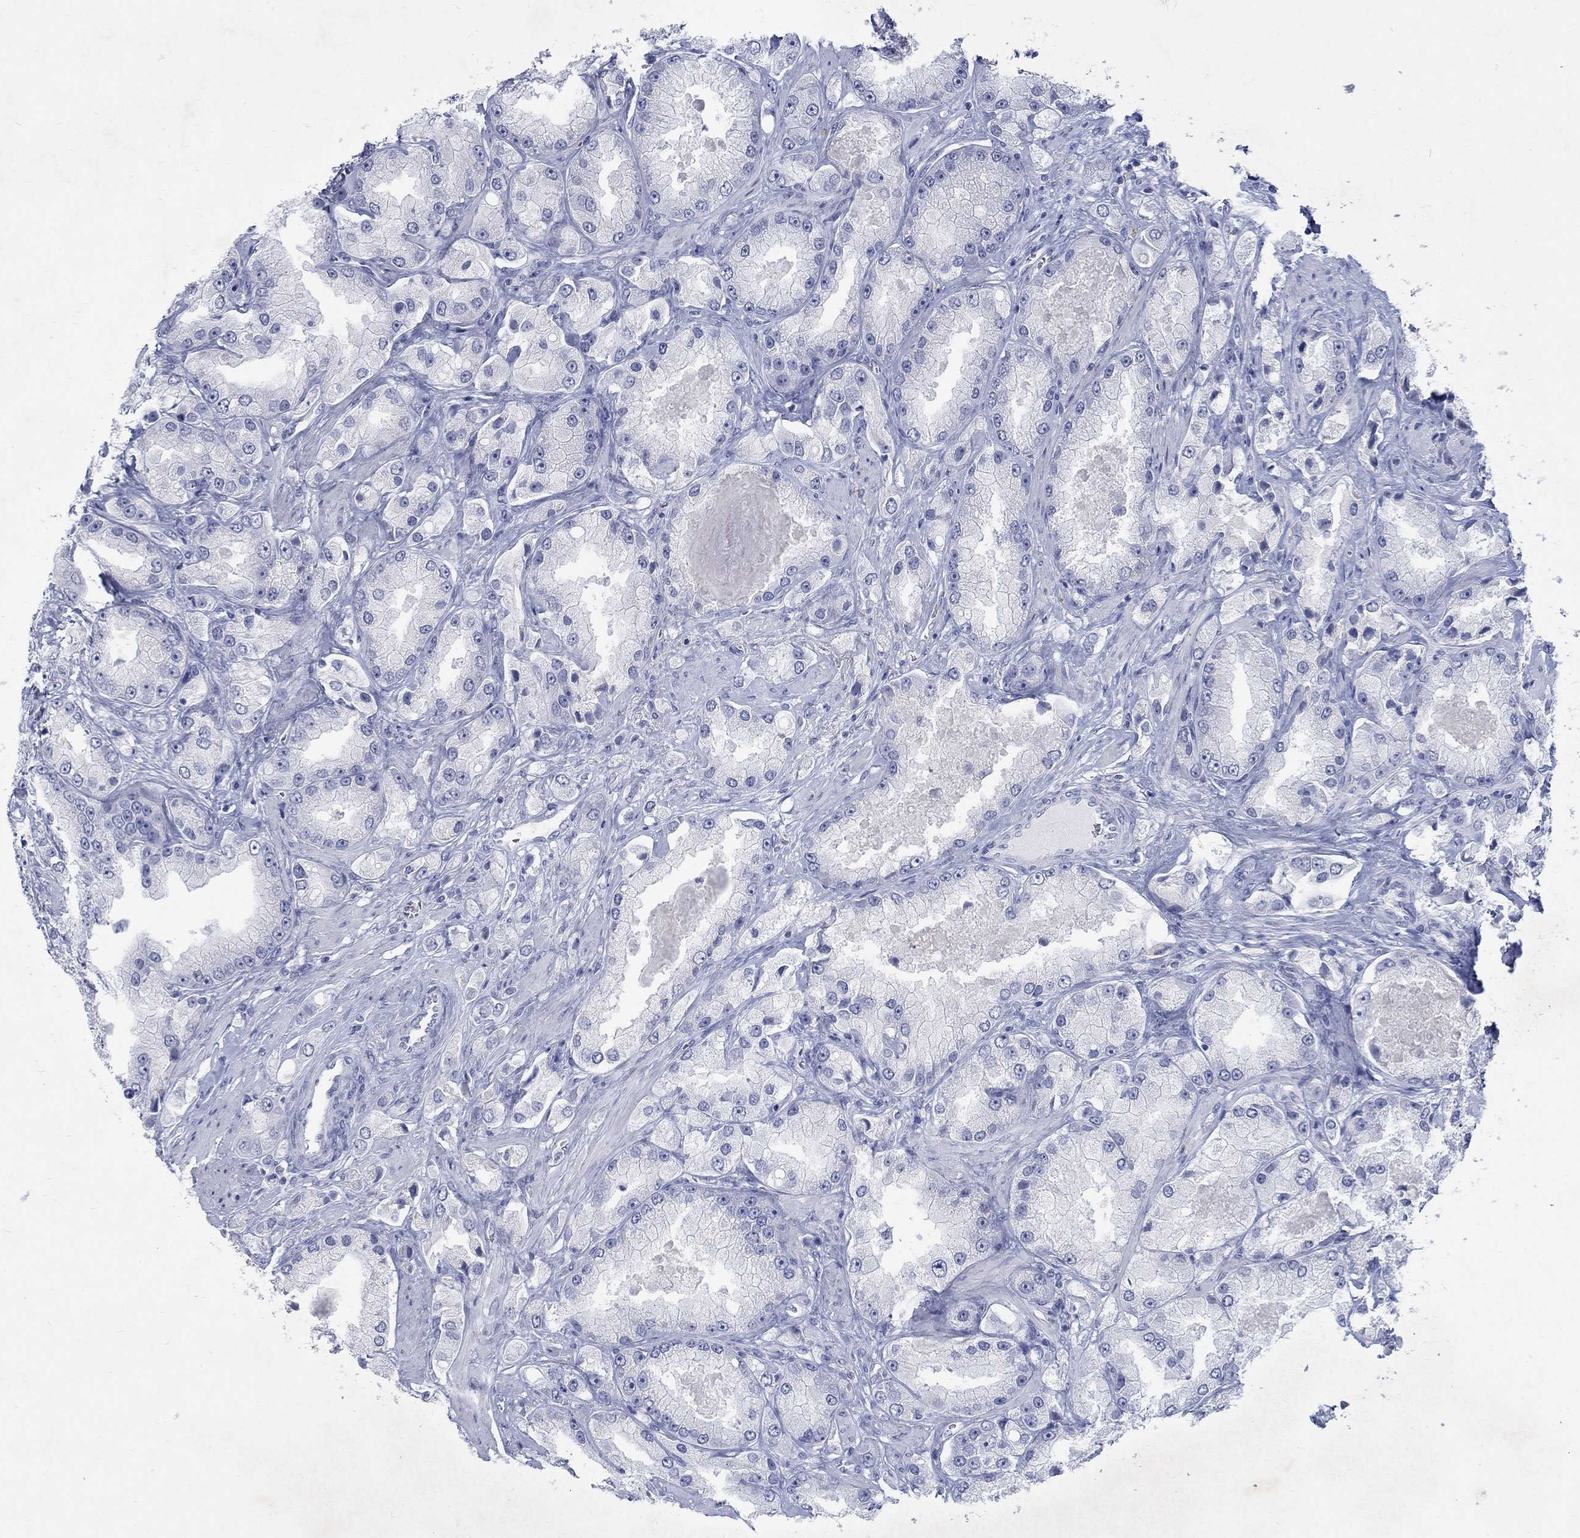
{"staining": {"intensity": "negative", "quantity": "none", "location": "none"}, "tissue": "prostate cancer", "cell_type": "Tumor cells", "image_type": "cancer", "snomed": [{"axis": "morphology", "description": "Adenocarcinoma, NOS"}, {"axis": "topography", "description": "Prostate and seminal vesicle, NOS"}, {"axis": "topography", "description": "Prostate"}], "caption": "There is no significant staining in tumor cells of prostate cancer.", "gene": "RFTN2", "patient": {"sex": "male", "age": 64}}